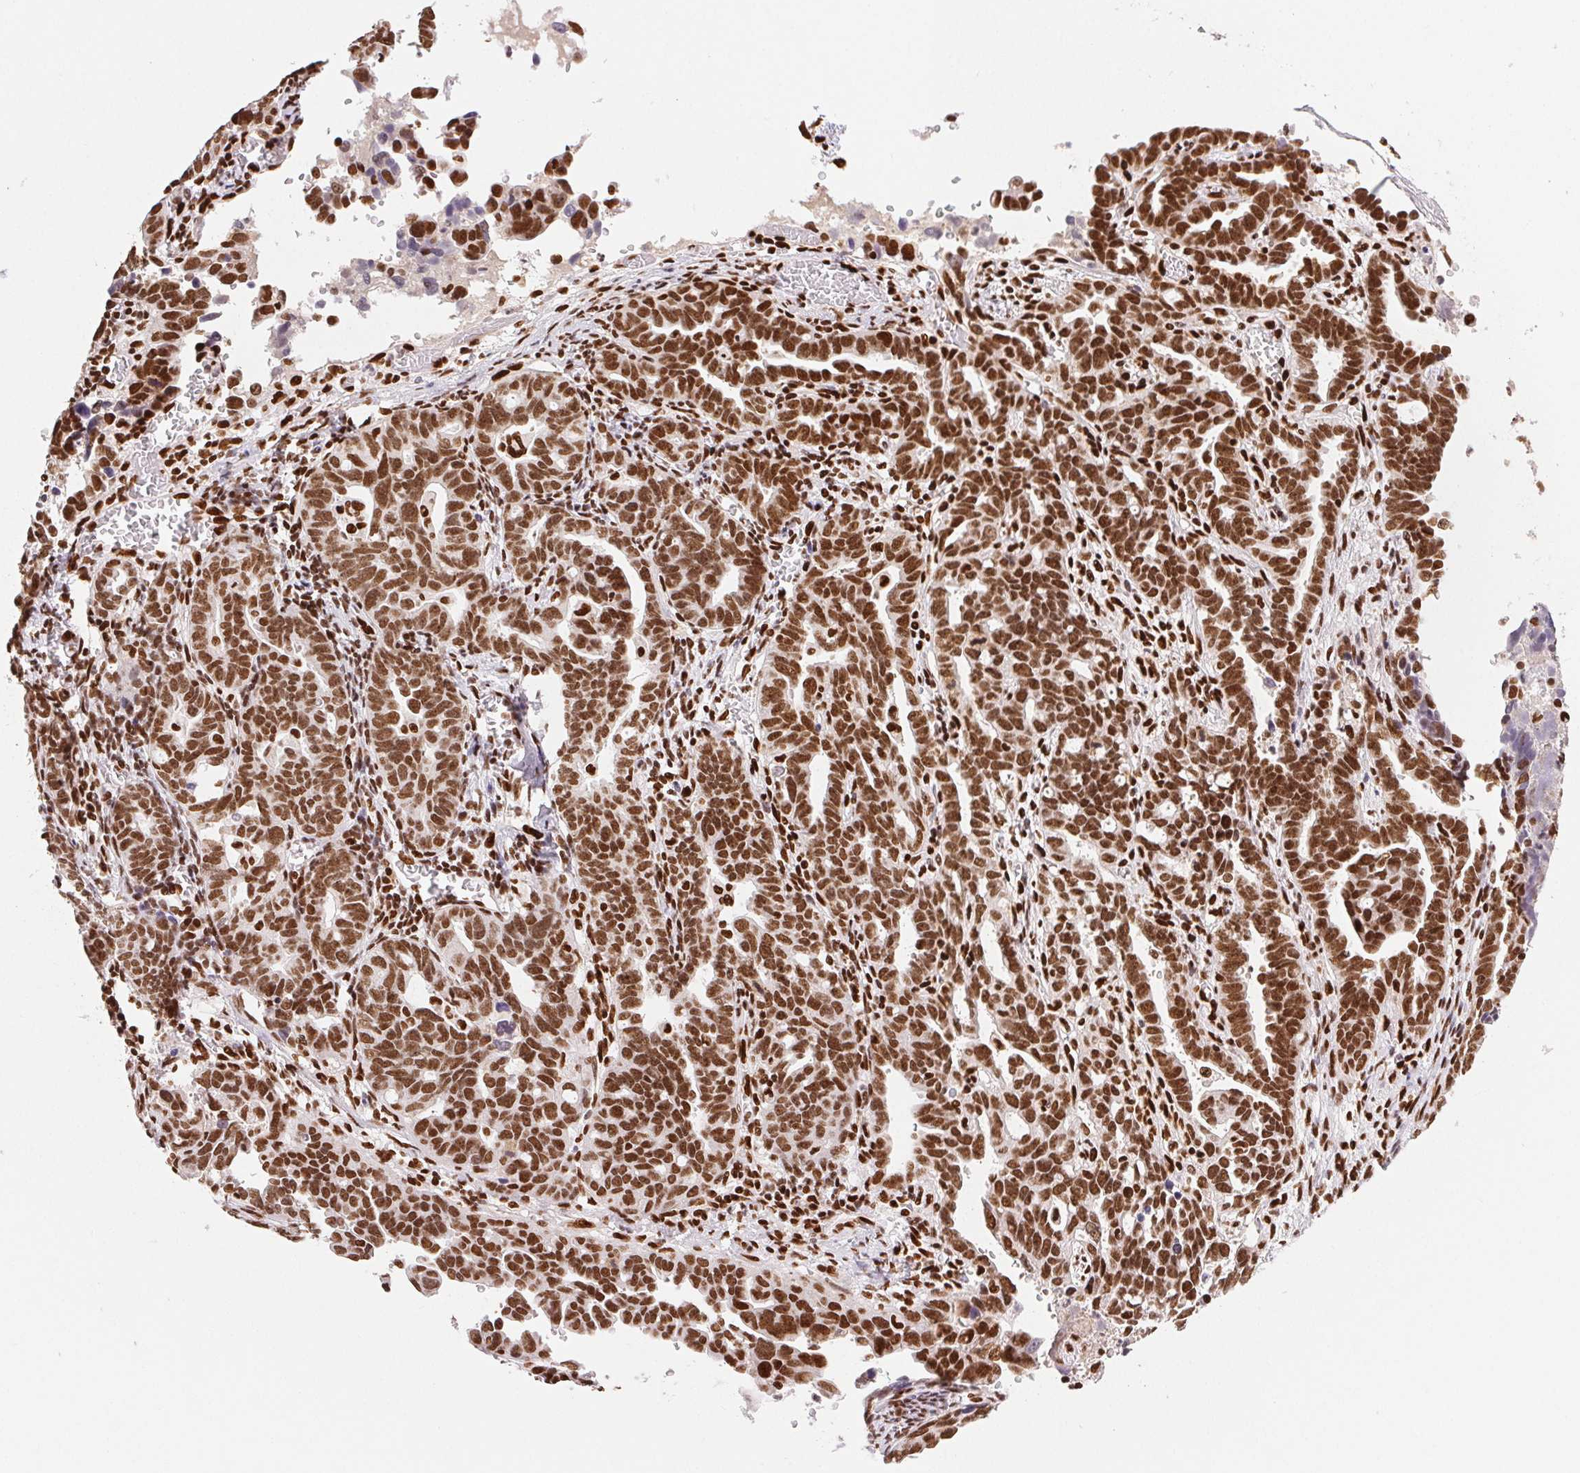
{"staining": {"intensity": "strong", "quantity": ">75%", "location": "nuclear"}, "tissue": "ovarian cancer", "cell_type": "Tumor cells", "image_type": "cancer", "snomed": [{"axis": "morphology", "description": "Cystadenocarcinoma, serous, NOS"}, {"axis": "topography", "description": "Ovary"}], "caption": "Ovarian cancer stained with DAB (3,3'-diaminobenzidine) immunohistochemistry demonstrates high levels of strong nuclear positivity in about >75% of tumor cells. Using DAB (brown) and hematoxylin (blue) stains, captured at high magnification using brightfield microscopy.", "gene": "ZNF80", "patient": {"sex": "female", "age": 69}}